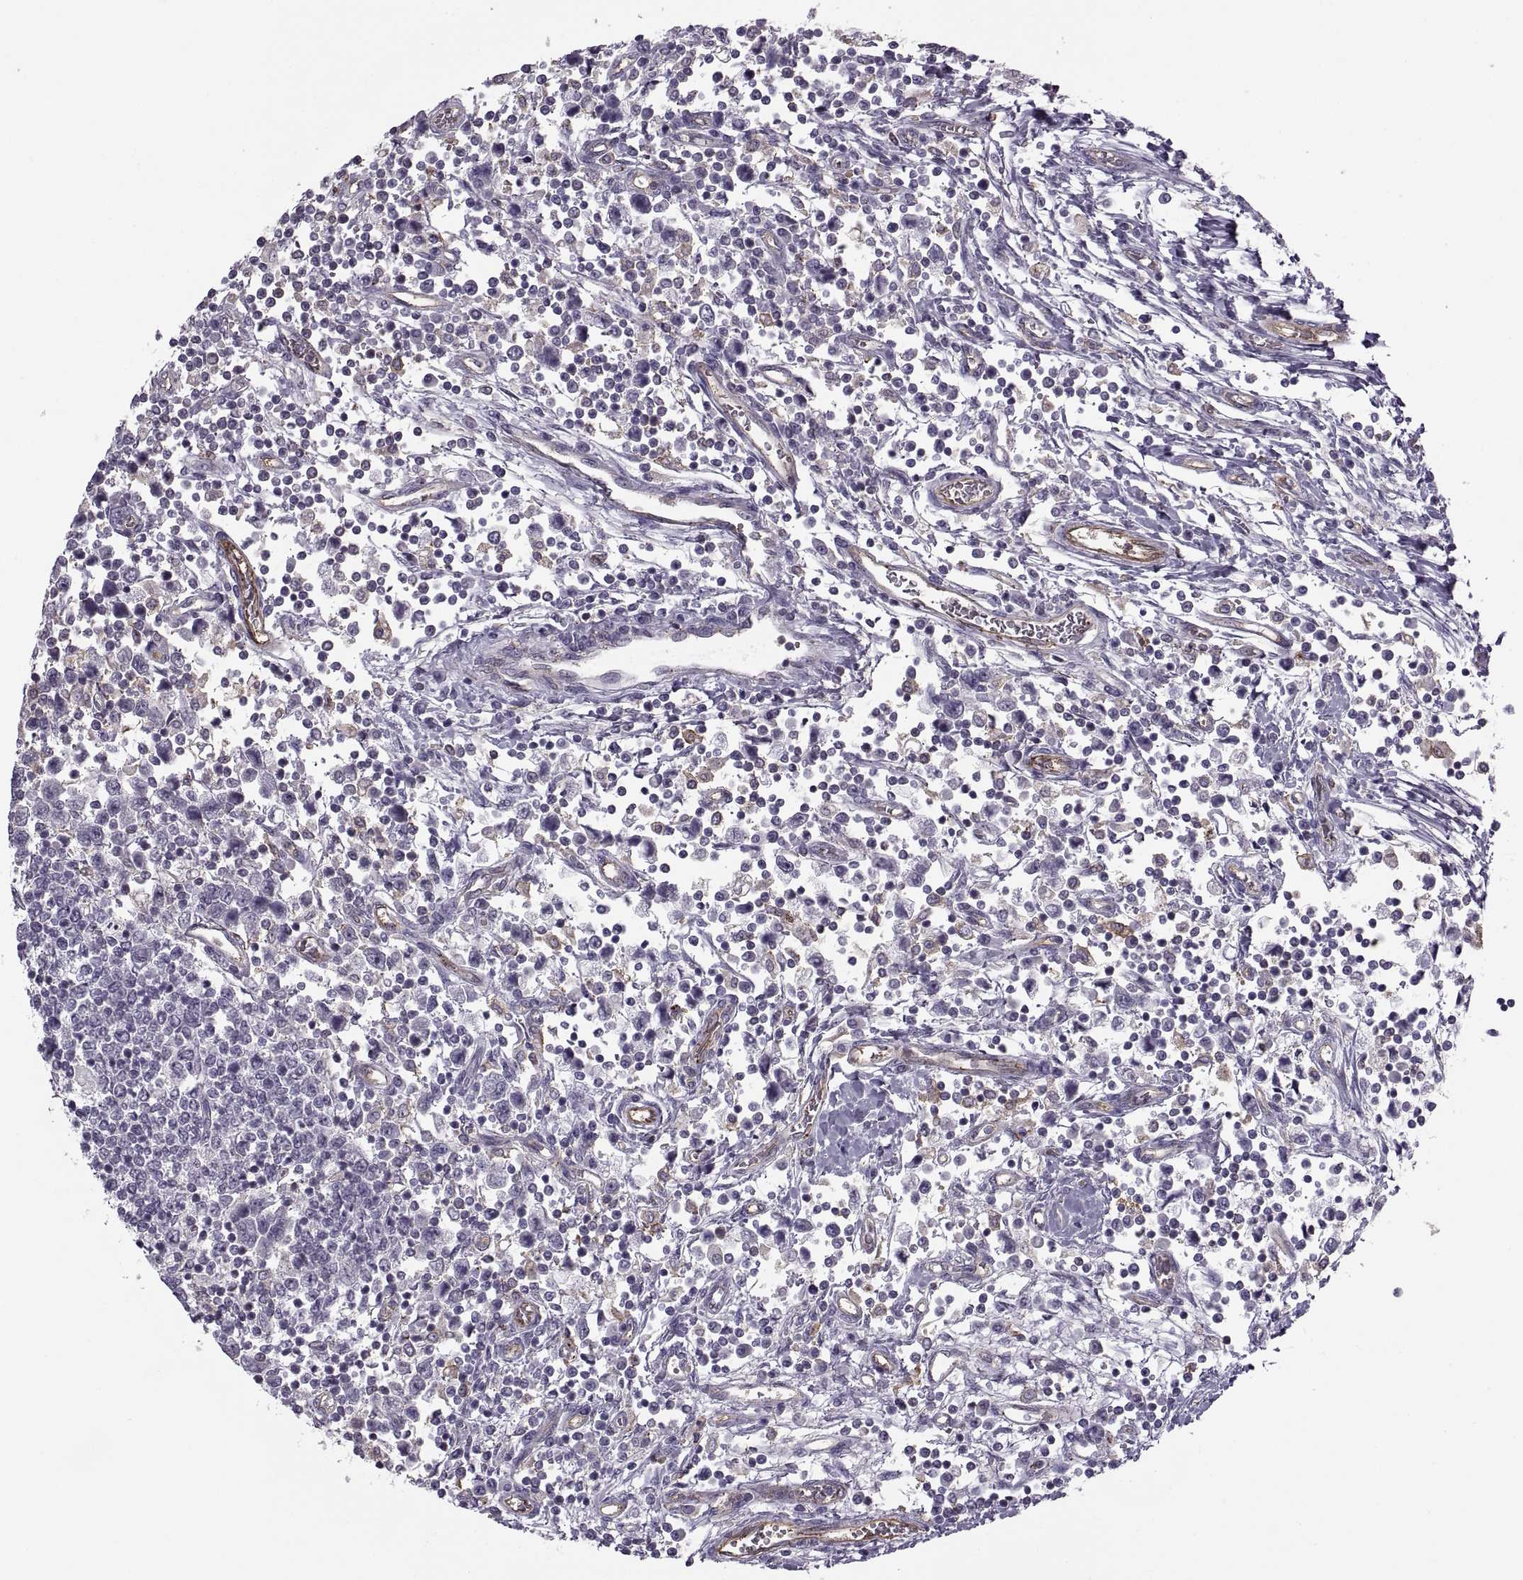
{"staining": {"intensity": "negative", "quantity": "none", "location": "none"}, "tissue": "testis cancer", "cell_type": "Tumor cells", "image_type": "cancer", "snomed": [{"axis": "morphology", "description": "Seminoma, NOS"}, {"axis": "topography", "description": "Testis"}], "caption": "A photomicrograph of human testis cancer (seminoma) is negative for staining in tumor cells. Brightfield microscopy of immunohistochemistry (IHC) stained with DAB (brown) and hematoxylin (blue), captured at high magnification.", "gene": "RALB", "patient": {"sex": "male", "age": 34}}